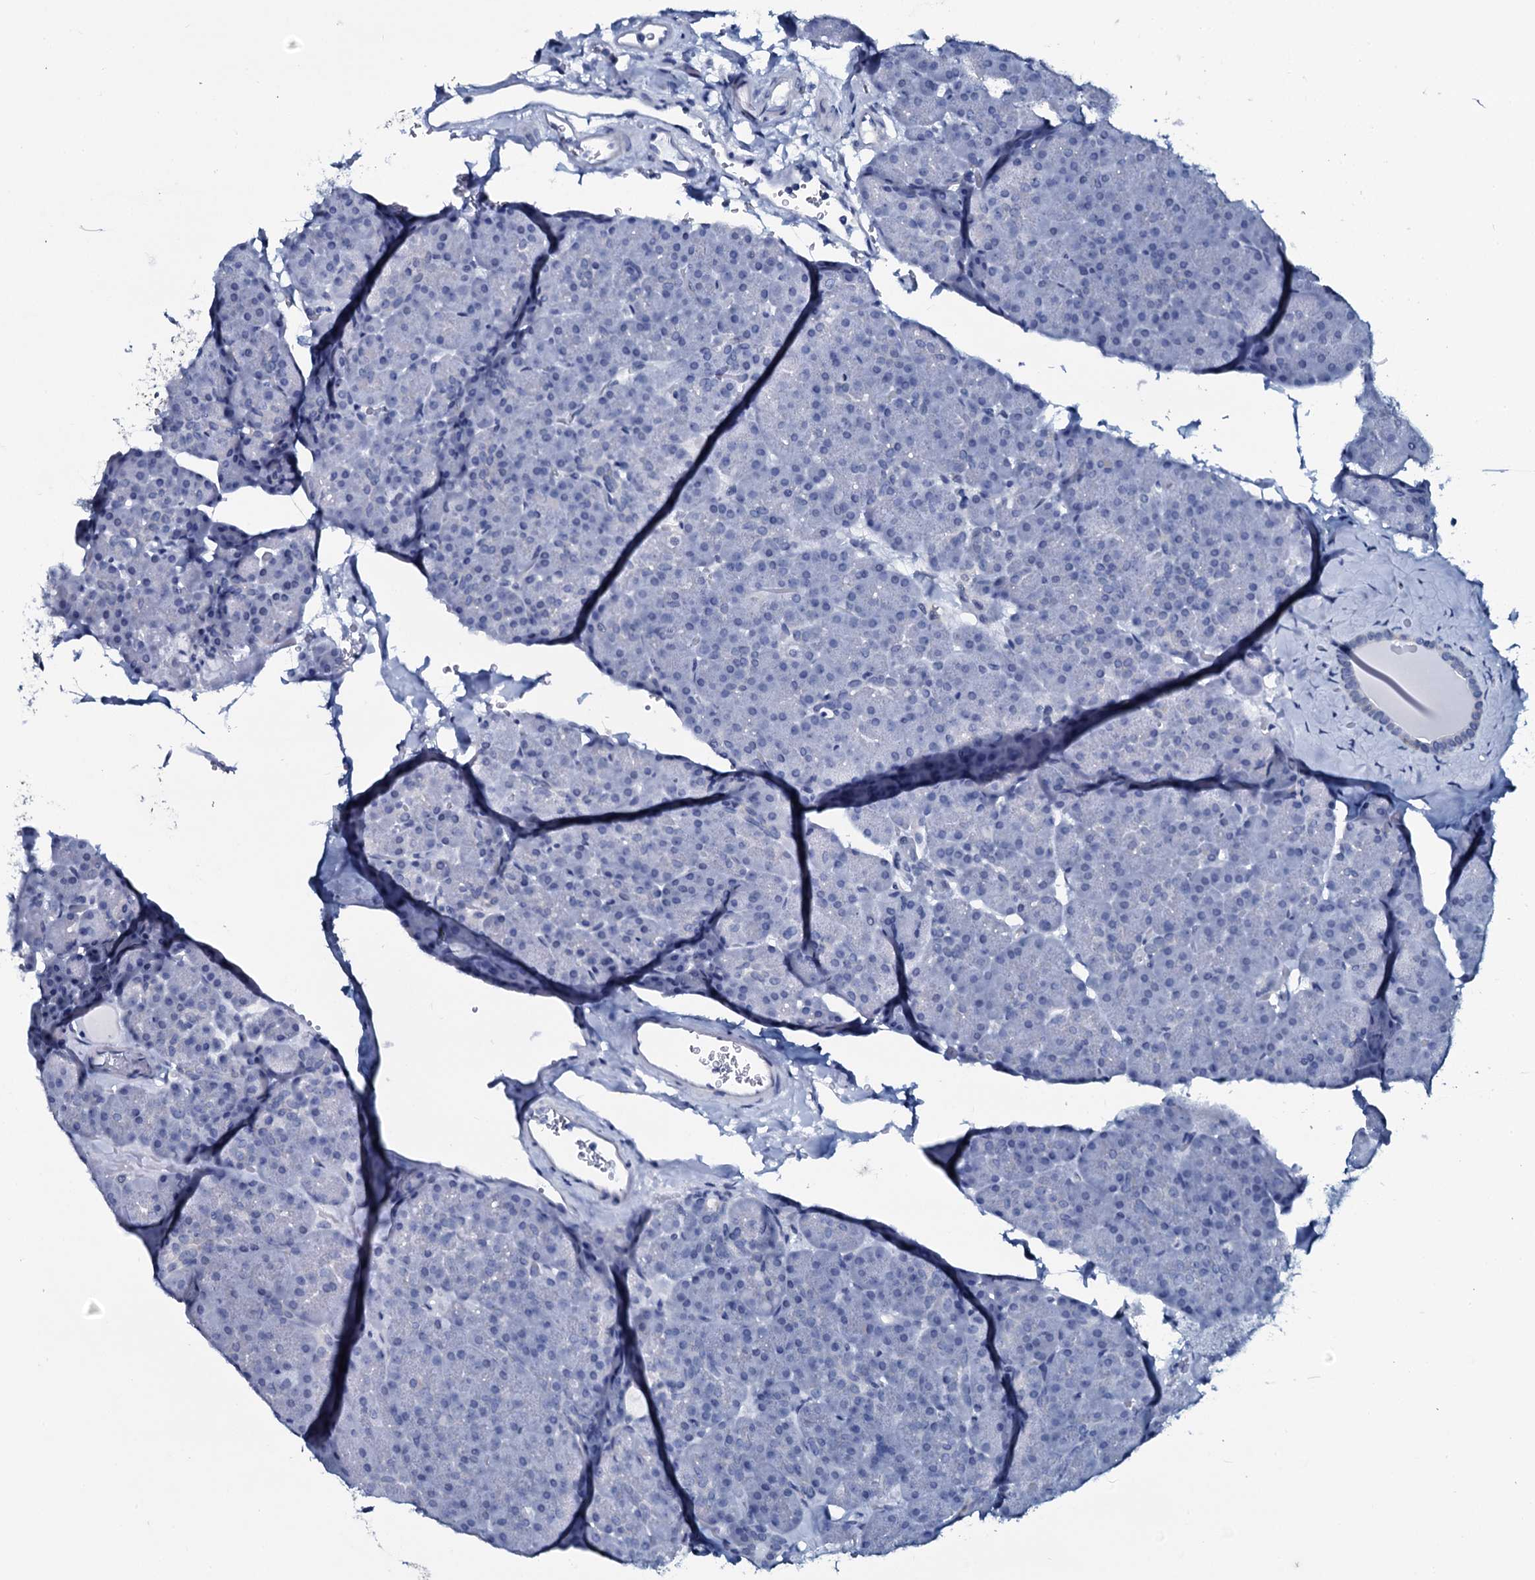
{"staining": {"intensity": "negative", "quantity": "none", "location": "none"}, "tissue": "pancreas", "cell_type": "Exocrine glandular cells", "image_type": "normal", "snomed": [{"axis": "morphology", "description": "Normal tissue, NOS"}, {"axis": "topography", "description": "Pancreas"}], "caption": "An immunohistochemistry (IHC) image of unremarkable pancreas is shown. There is no staining in exocrine glandular cells of pancreas.", "gene": "SLC4A7", "patient": {"sex": "male", "age": 36}}